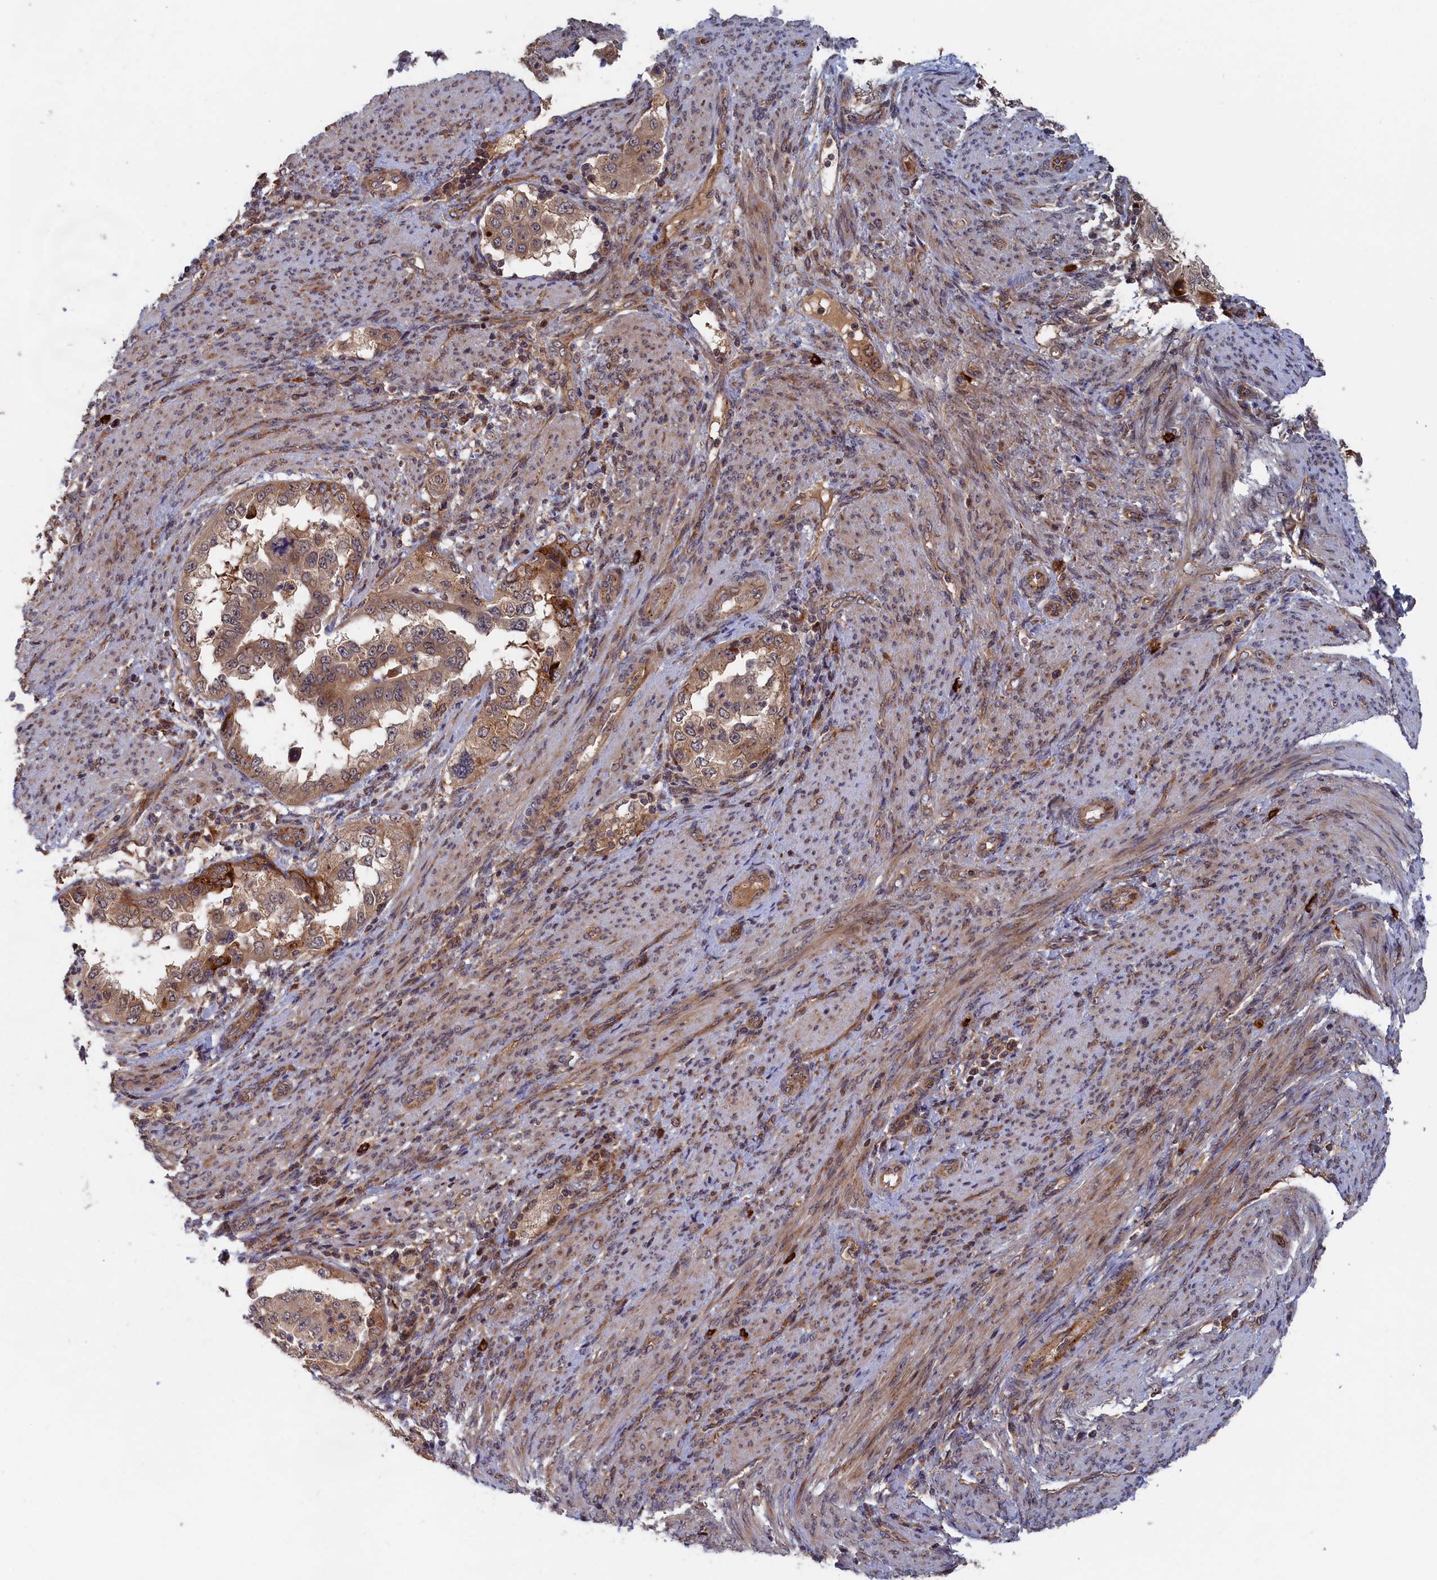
{"staining": {"intensity": "moderate", "quantity": ">75%", "location": "cytoplasmic/membranous"}, "tissue": "endometrial cancer", "cell_type": "Tumor cells", "image_type": "cancer", "snomed": [{"axis": "morphology", "description": "Adenocarcinoma, NOS"}, {"axis": "topography", "description": "Endometrium"}], "caption": "Moderate cytoplasmic/membranous protein staining is identified in approximately >75% of tumor cells in endometrial adenocarcinoma. (IHC, brightfield microscopy, high magnification).", "gene": "TRAPPC2L", "patient": {"sex": "female", "age": 85}}